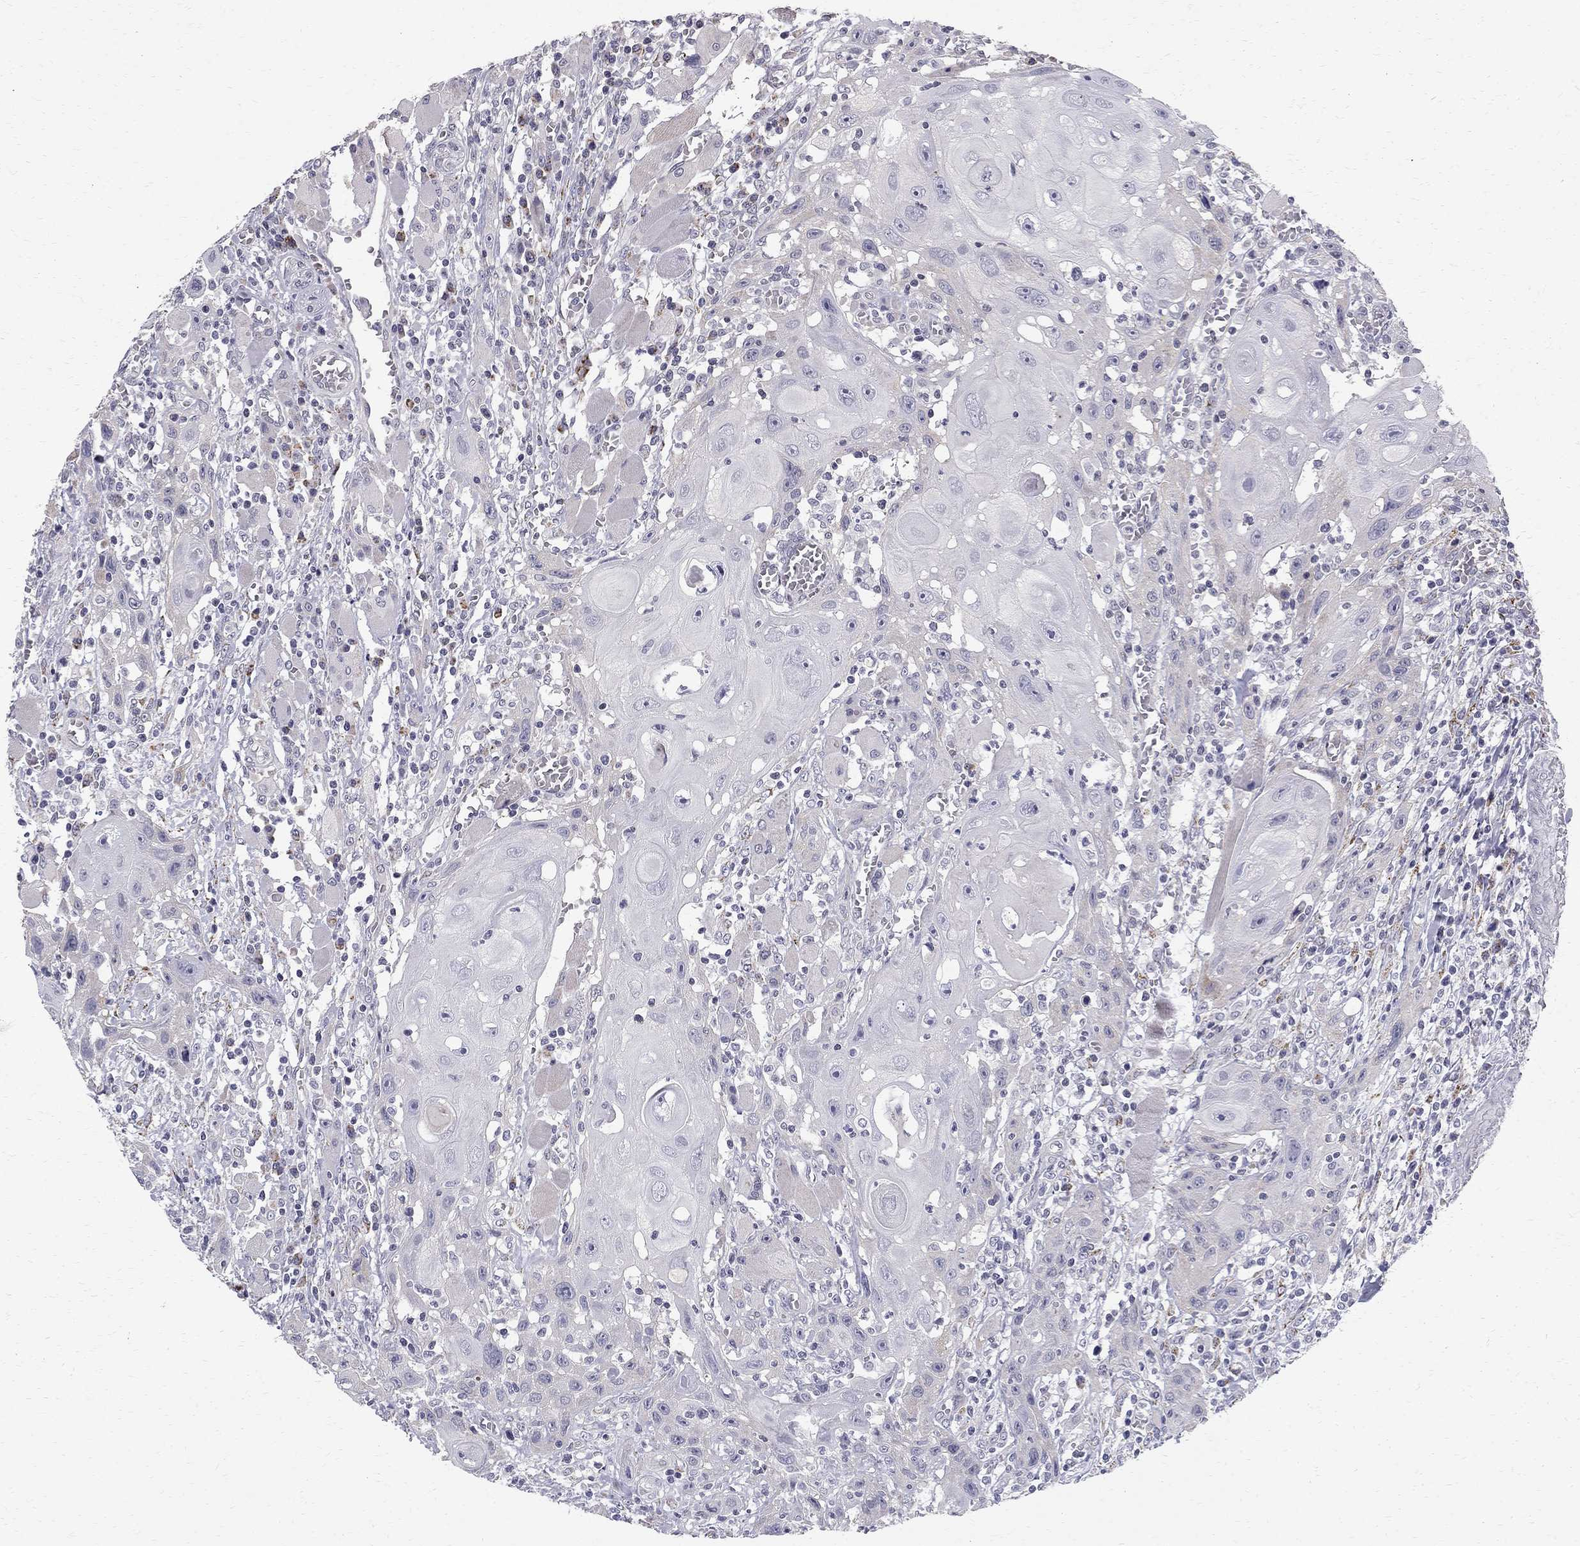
{"staining": {"intensity": "negative", "quantity": "none", "location": "none"}, "tissue": "head and neck cancer", "cell_type": "Tumor cells", "image_type": "cancer", "snomed": [{"axis": "morphology", "description": "Normal tissue, NOS"}, {"axis": "morphology", "description": "Squamous cell carcinoma, NOS"}, {"axis": "topography", "description": "Oral tissue"}, {"axis": "topography", "description": "Head-Neck"}], "caption": "Immunohistochemistry of human head and neck cancer (squamous cell carcinoma) reveals no expression in tumor cells.", "gene": "CLIC6", "patient": {"sex": "male", "age": 71}}